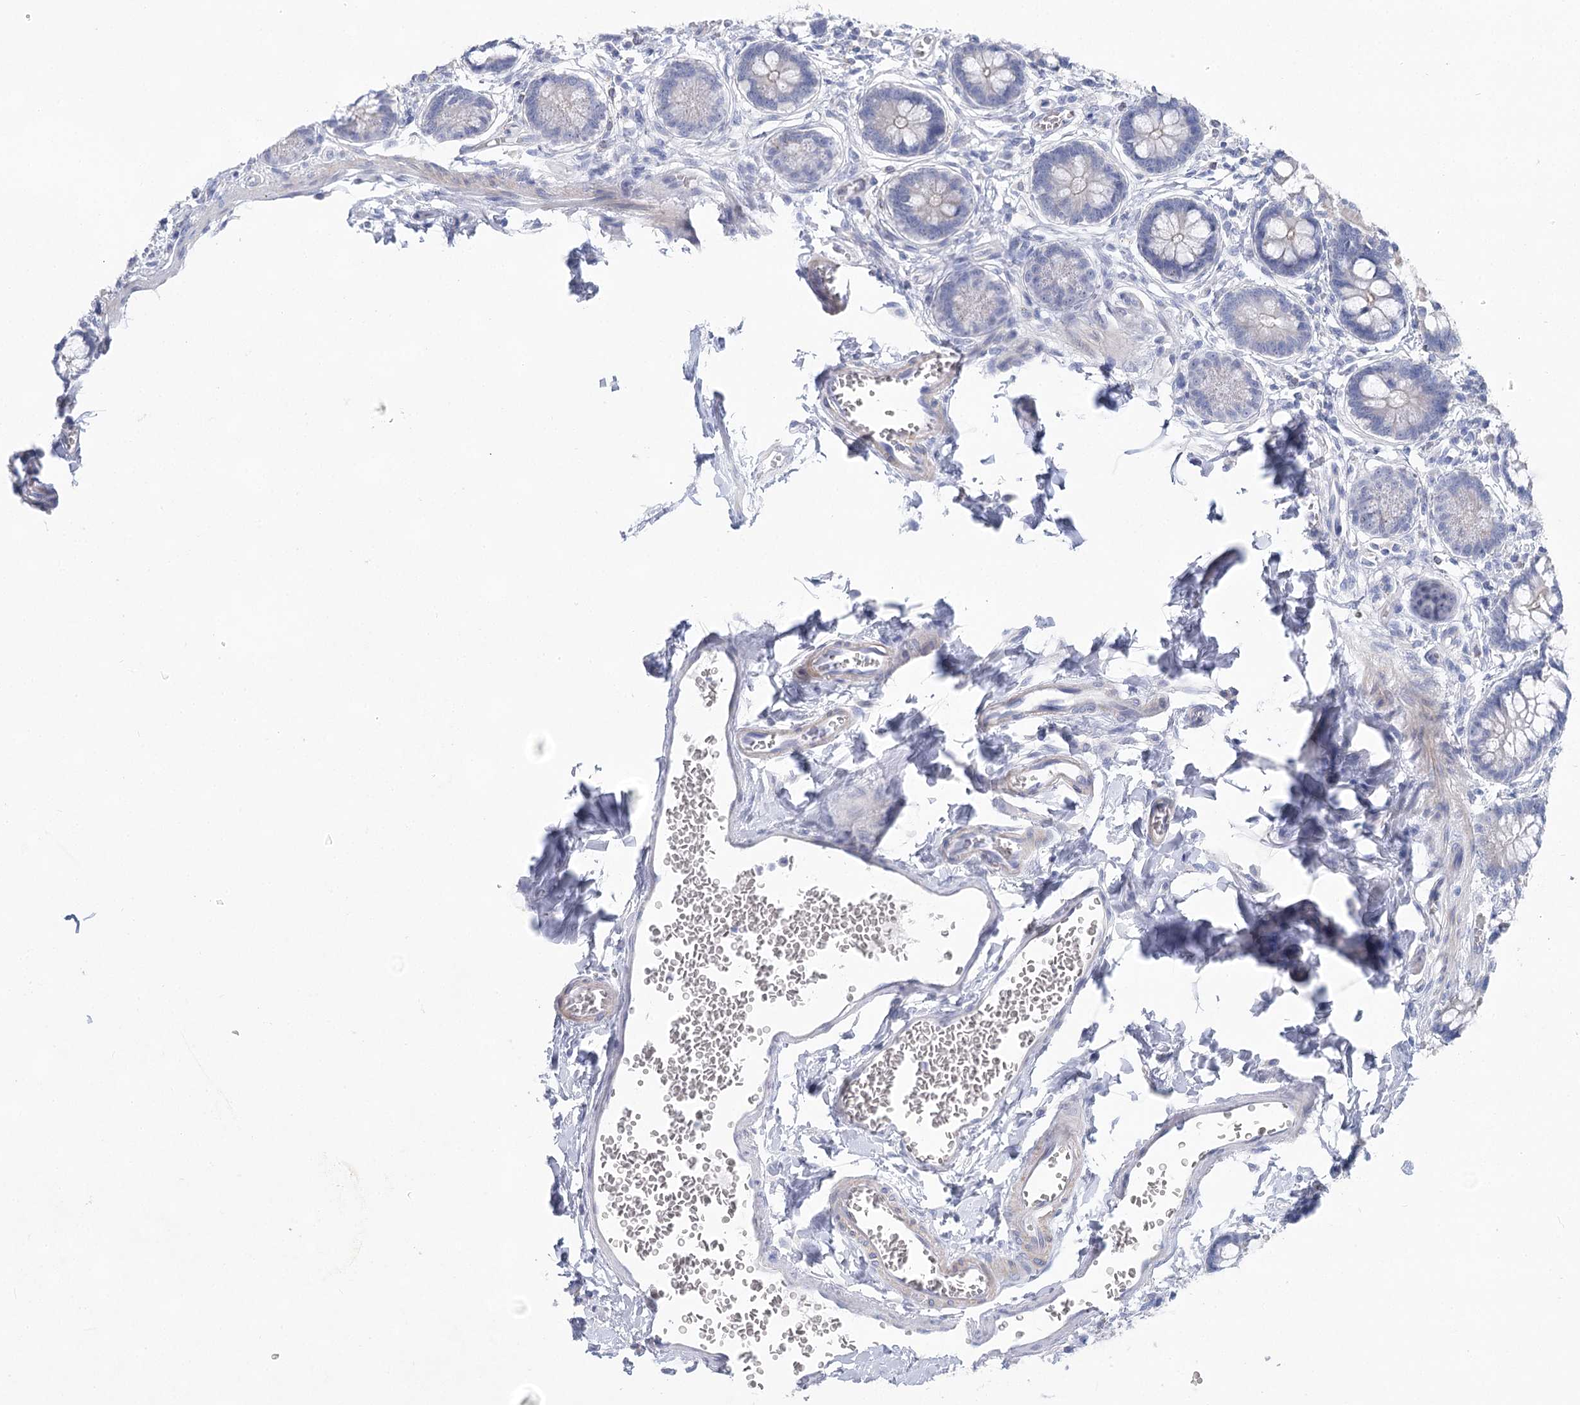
{"staining": {"intensity": "weak", "quantity": "<25%", "location": "cytoplasmic/membranous"}, "tissue": "small intestine", "cell_type": "Glandular cells", "image_type": "normal", "snomed": [{"axis": "morphology", "description": "Normal tissue, NOS"}, {"axis": "topography", "description": "Small intestine"}], "caption": "Immunohistochemistry (IHC) photomicrograph of normal human small intestine stained for a protein (brown), which exhibits no staining in glandular cells.", "gene": "WDR74", "patient": {"sex": "male", "age": 52}}